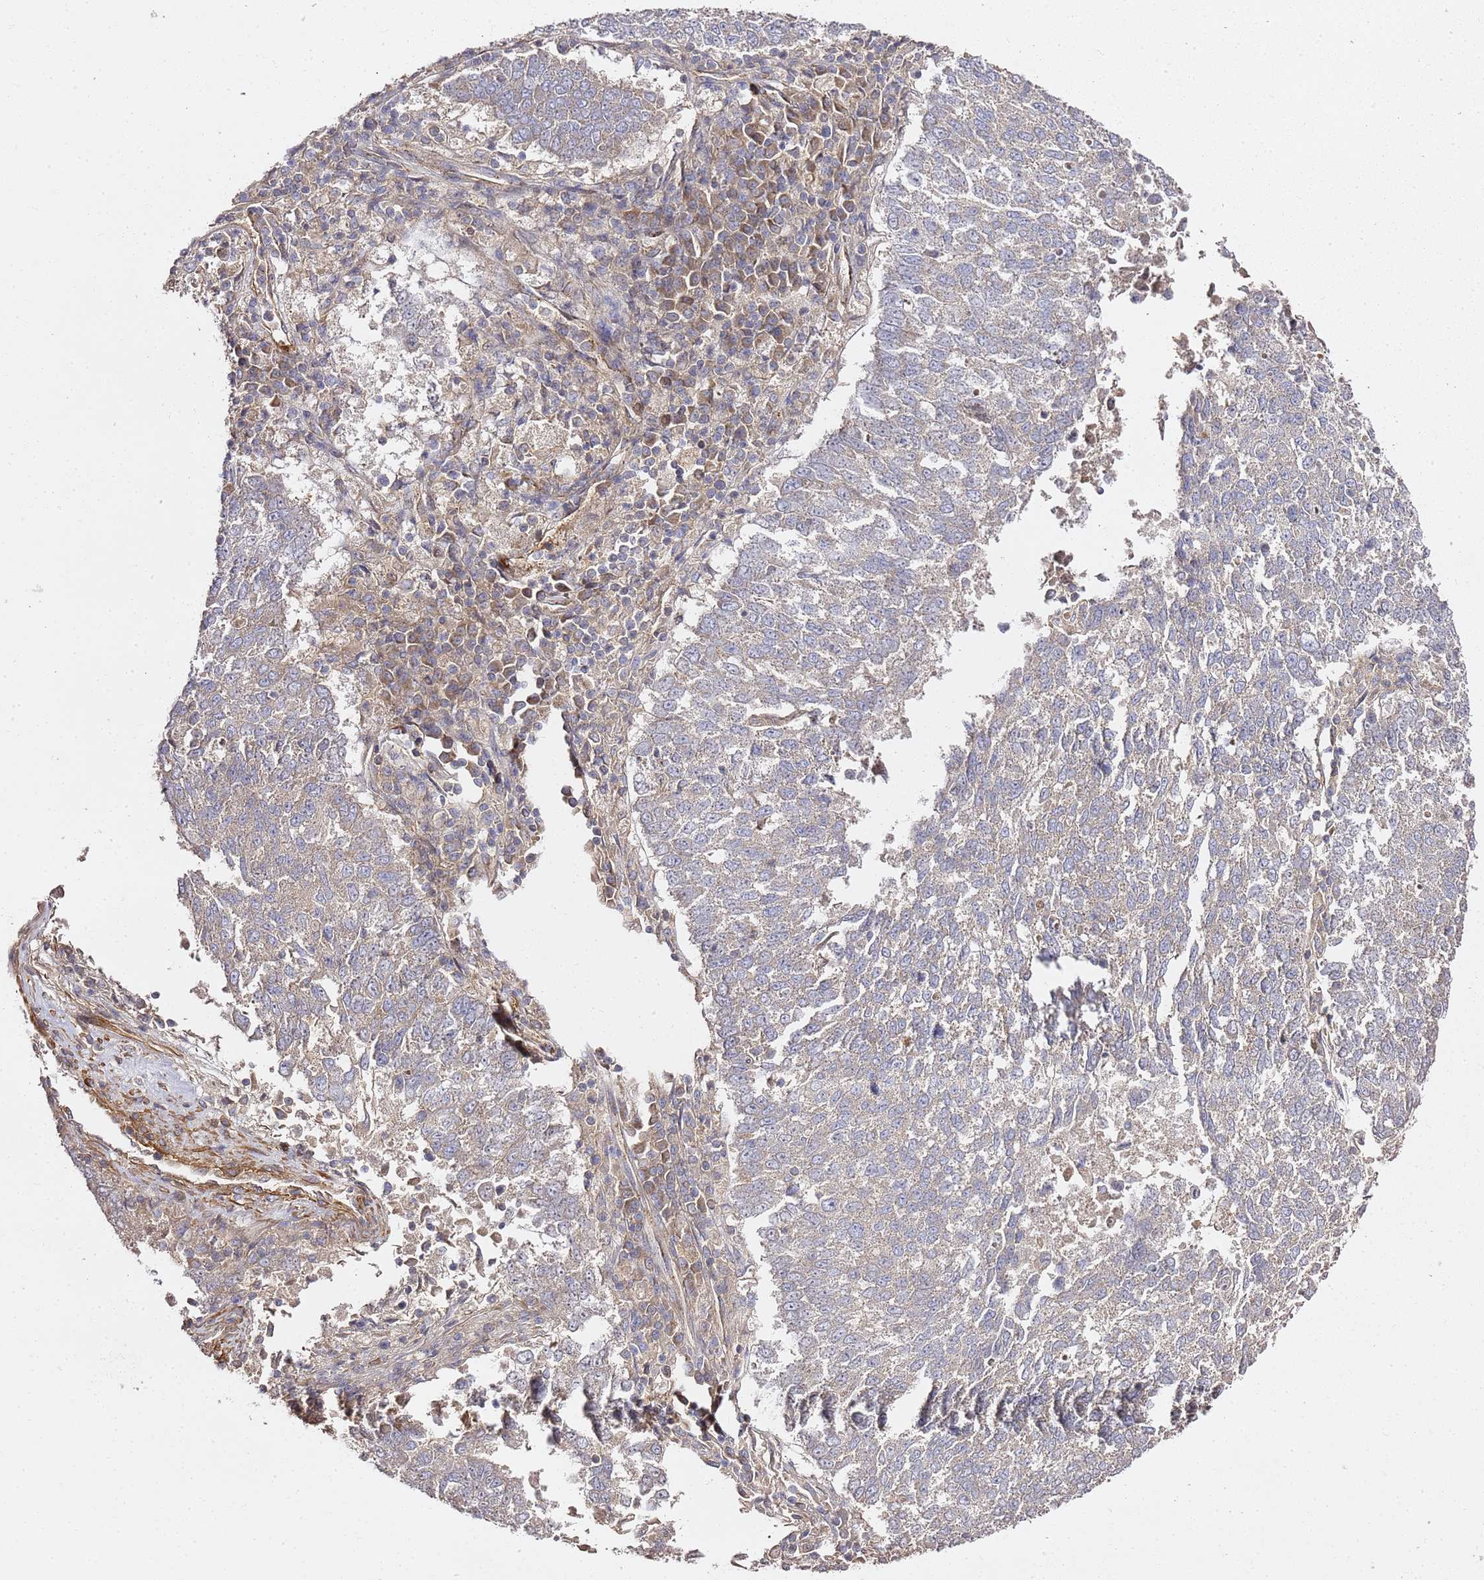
{"staining": {"intensity": "negative", "quantity": "none", "location": "none"}, "tissue": "lung cancer", "cell_type": "Tumor cells", "image_type": "cancer", "snomed": [{"axis": "morphology", "description": "Squamous cell carcinoma, NOS"}, {"axis": "topography", "description": "Lung"}], "caption": "This is an IHC photomicrograph of squamous cell carcinoma (lung). There is no staining in tumor cells.", "gene": "EPS8L1", "patient": {"sex": "male", "age": 73}}